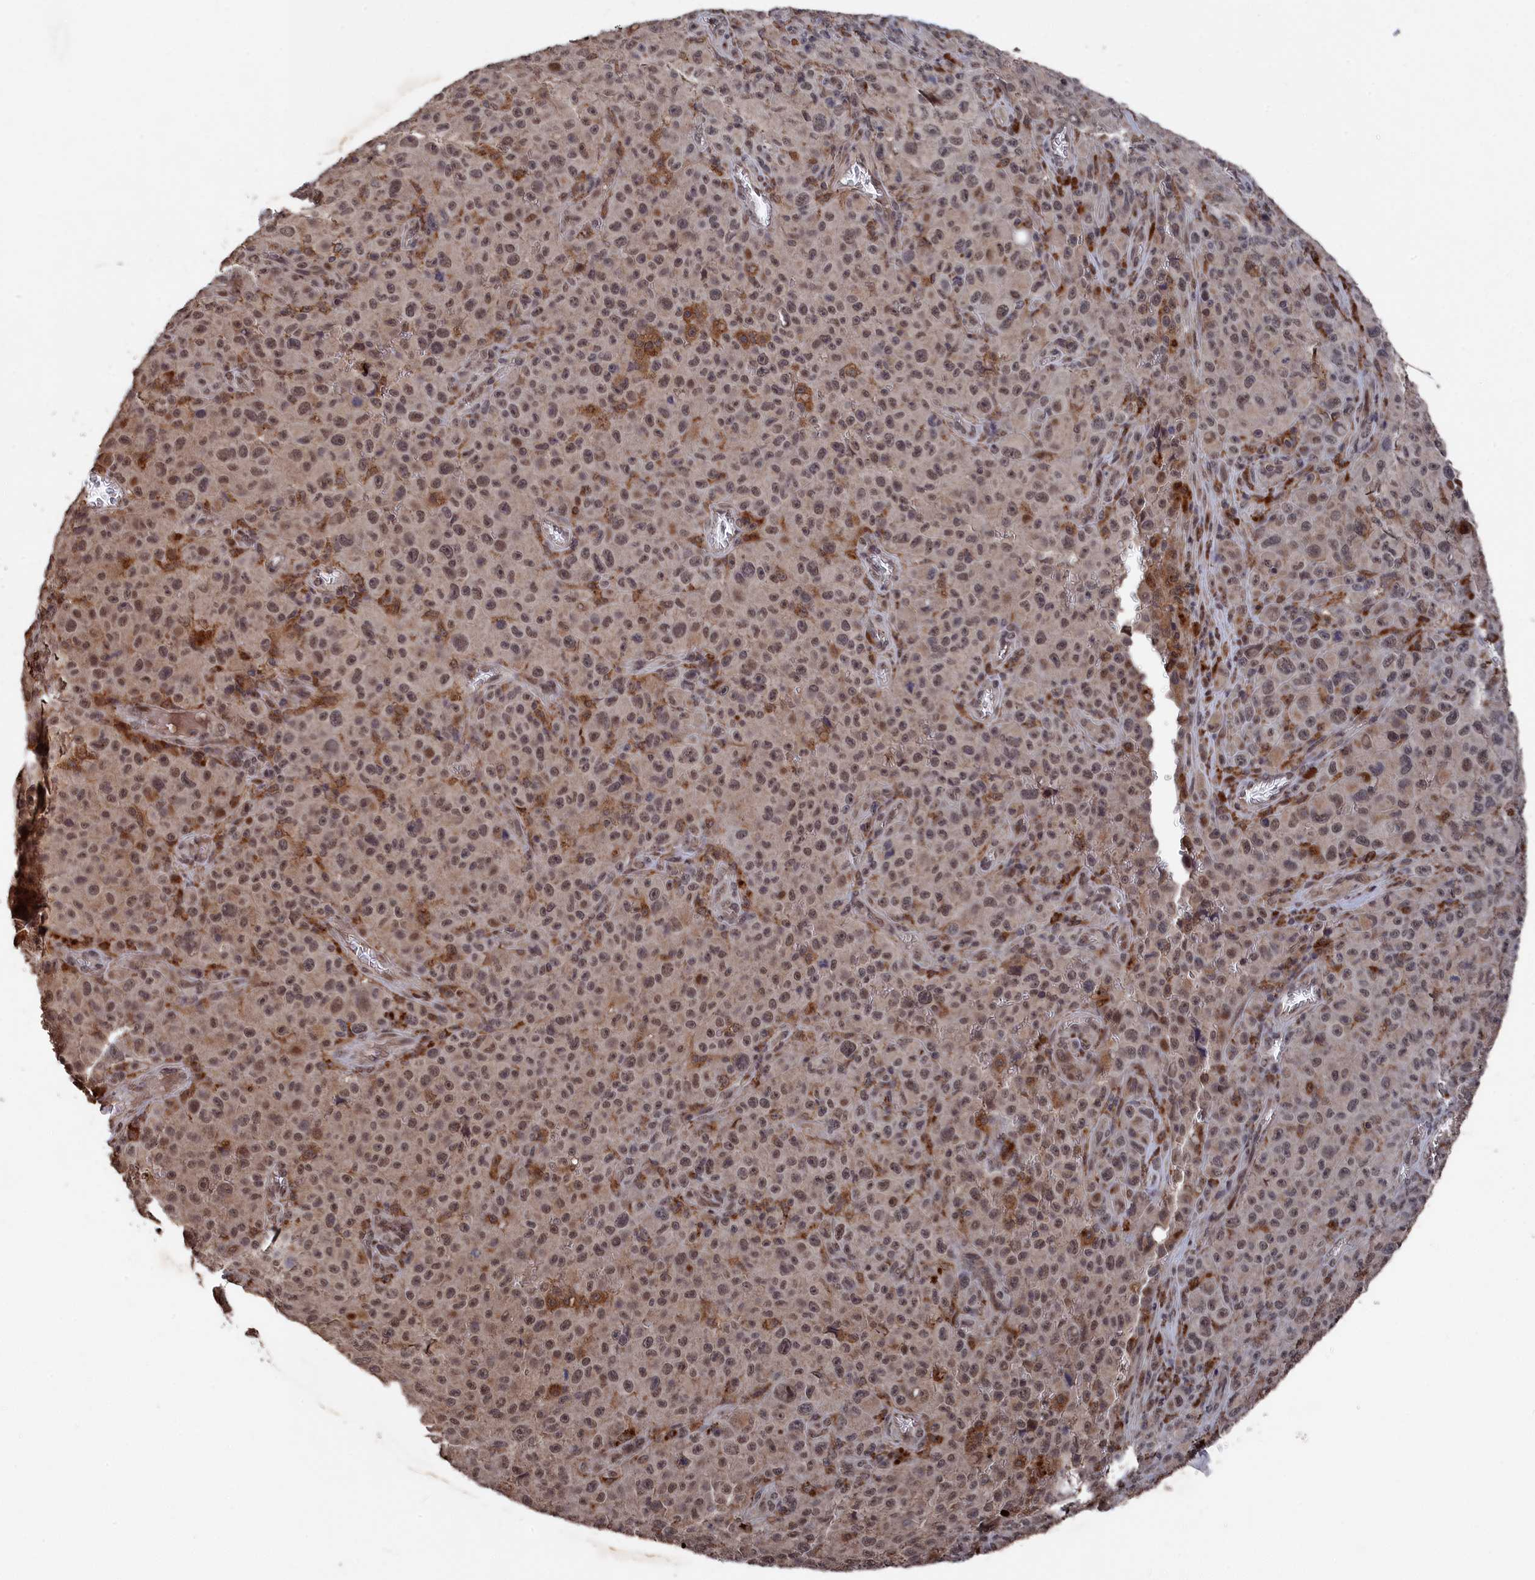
{"staining": {"intensity": "moderate", "quantity": ">75%", "location": "nuclear"}, "tissue": "melanoma", "cell_type": "Tumor cells", "image_type": "cancer", "snomed": [{"axis": "morphology", "description": "Malignant melanoma, NOS"}, {"axis": "topography", "description": "Skin"}], "caption": "Moderate nuclear protein positivity is appreciated in about >75% of tumor cells in malignant melanoma.", "gene": "CEACAM21", "patient": {"sex": "female", "age": 82}}